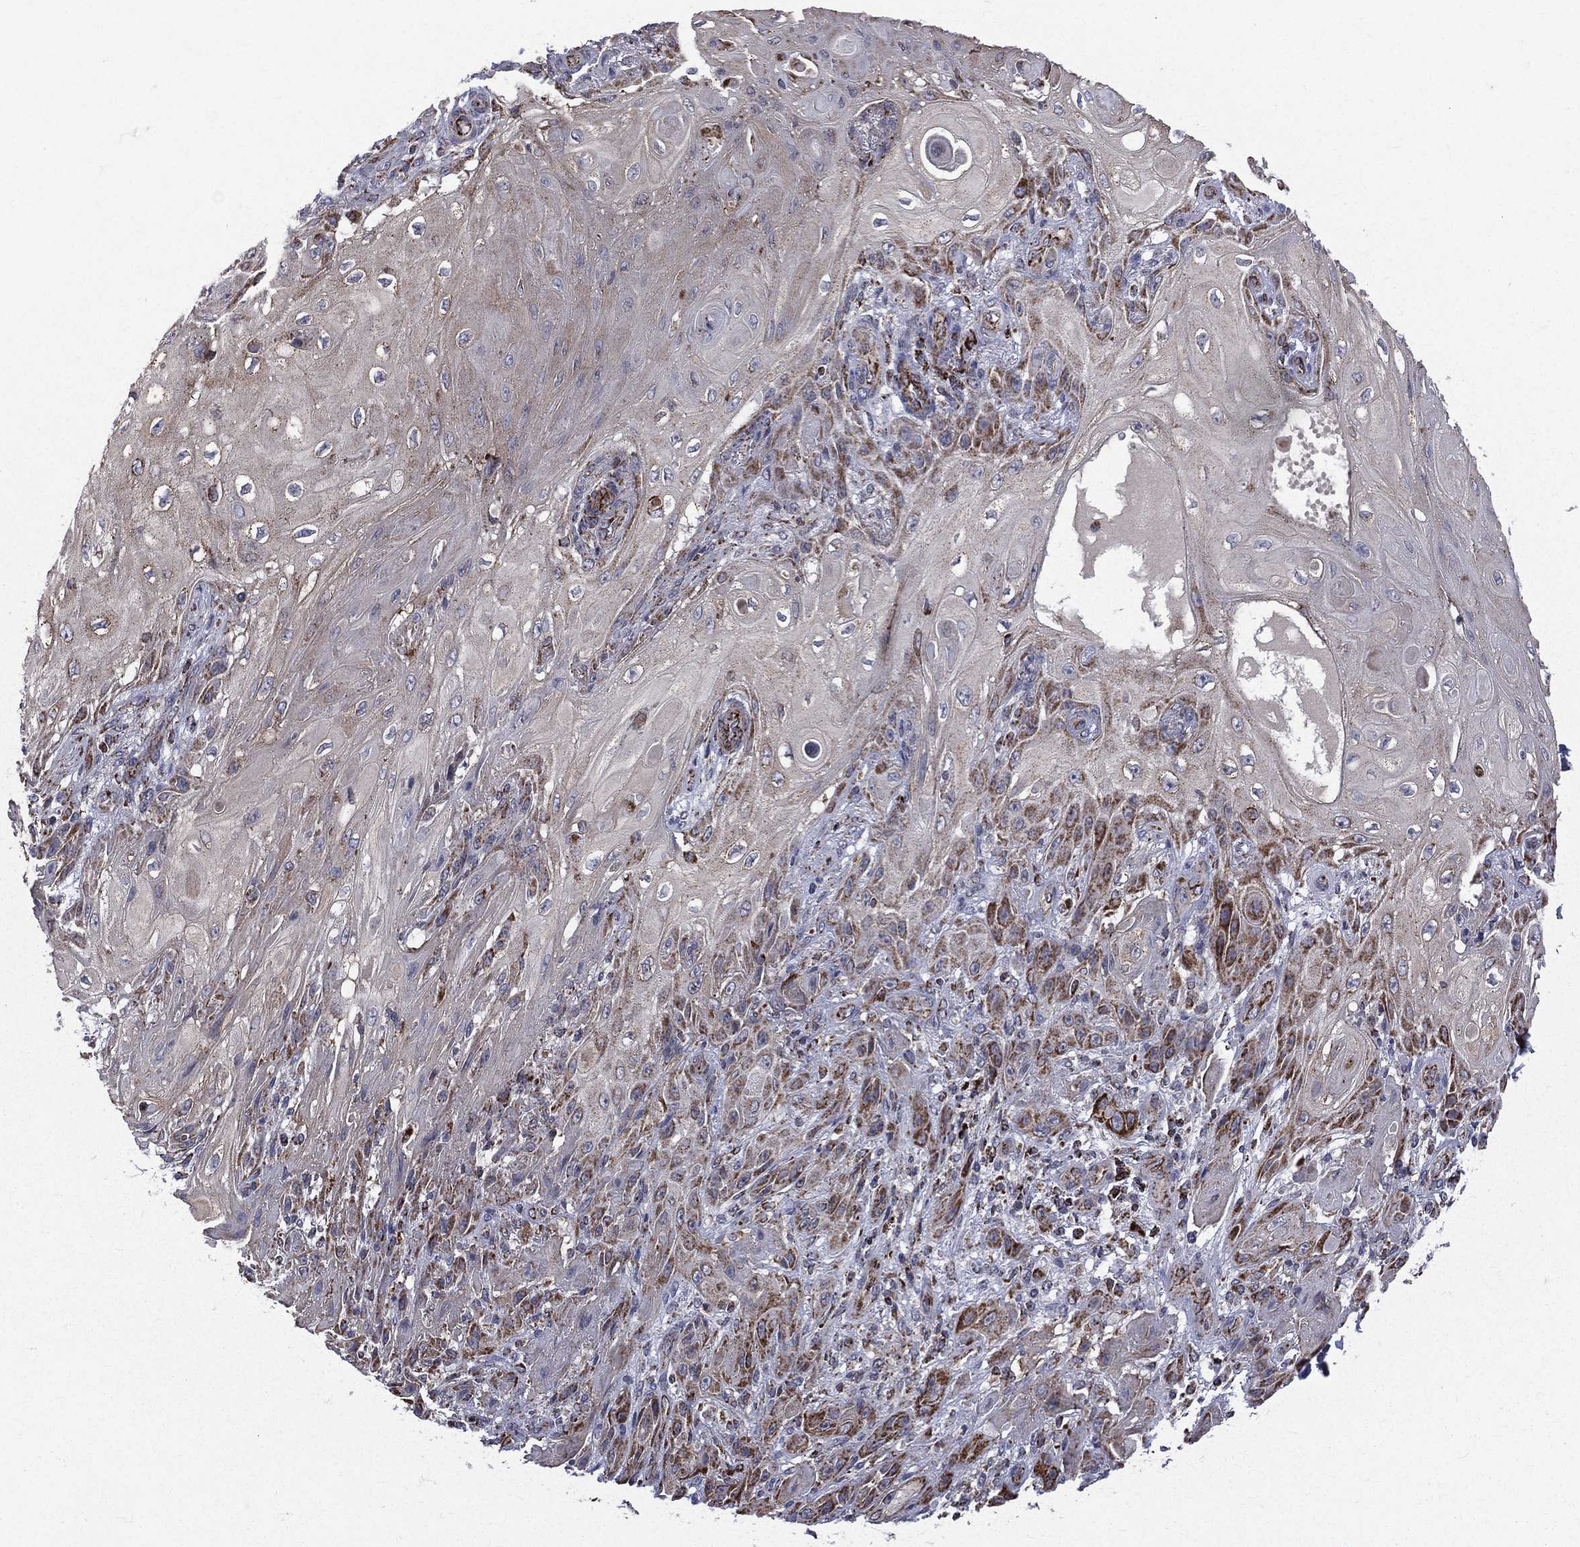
{"staining": {"intensity": "strong", "quantity": "25%-75%", "location": "cytoplasmic/membranous"}, "tissue": "skin cancer", "cell_type": "Tumor cells", "image_type": "cancer", "snomed": [{"axis": "morphology", "description": "Squamous cell carcinoma, NOS"}, {"axis": "topography", "description": "Skin"}], "caption": "The immunohistochemical stain shows strong cytoplasmic/membranous expression in tumor cells of skin squamous cell carcinoma tissue.", "gene": "GOT2", "patient": {"sex": "male", "age": 62}}